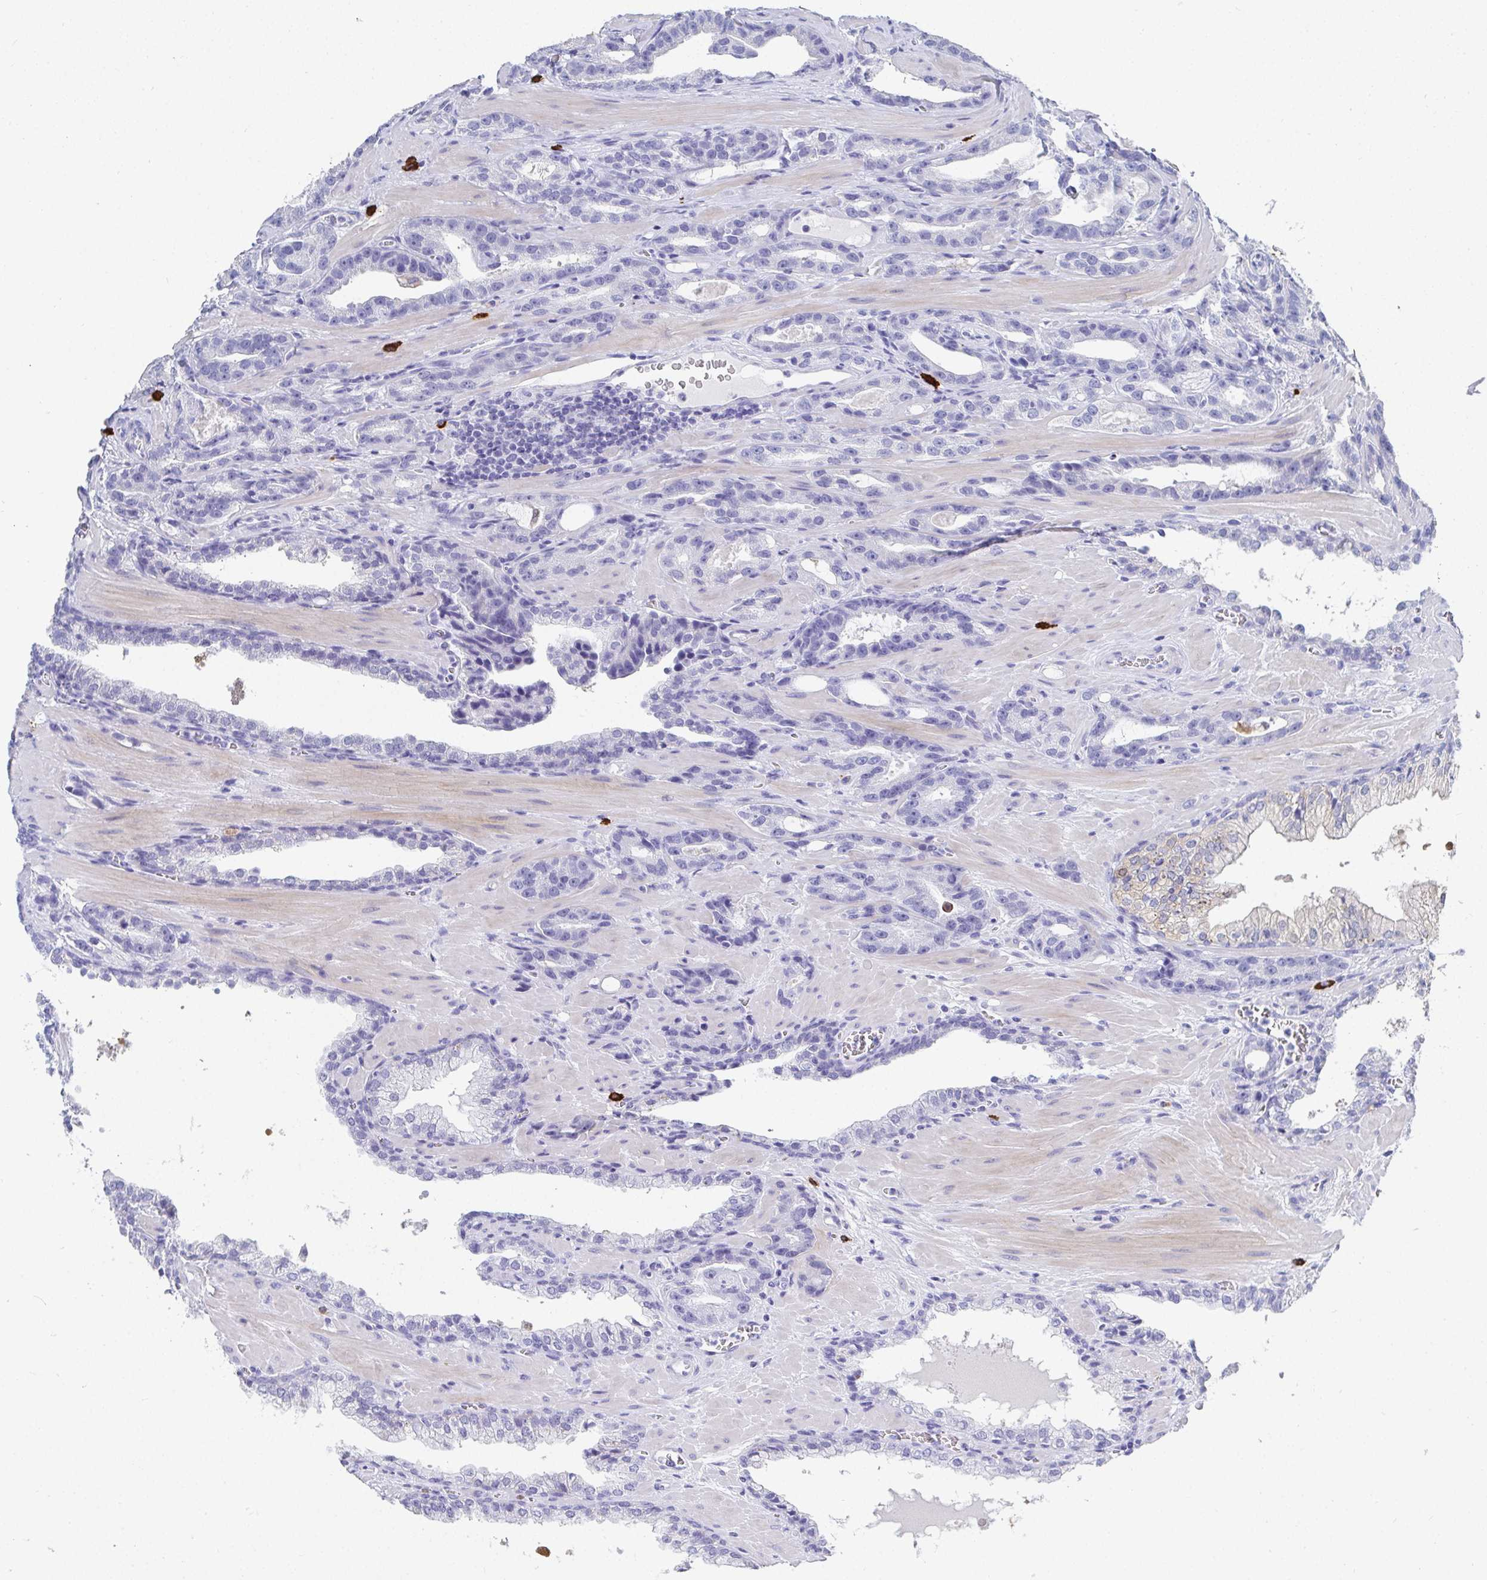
{"staining": {"intensity": "negative", "quantity": "none", "location": "none"}, "tissue": "prostate cancer", "cell_type": "Tumor cells", "image_type": "cancer", "snomed": [{"axis": "morphology", "description": "Adenocarcinoma, High grade"}, {"axis": "topography", "description": "Prostate"}], "caption": "Image shows no protein staining in tumor cells of prostate cancer tissue. The staining was performed using DAB to visualize the protein expression in brown, while the nuclei were stained in blue with hematoxylin (Magnification: 20x).", "gene": "GRIA1", "patient": {"sex": "male", "age": 65}}